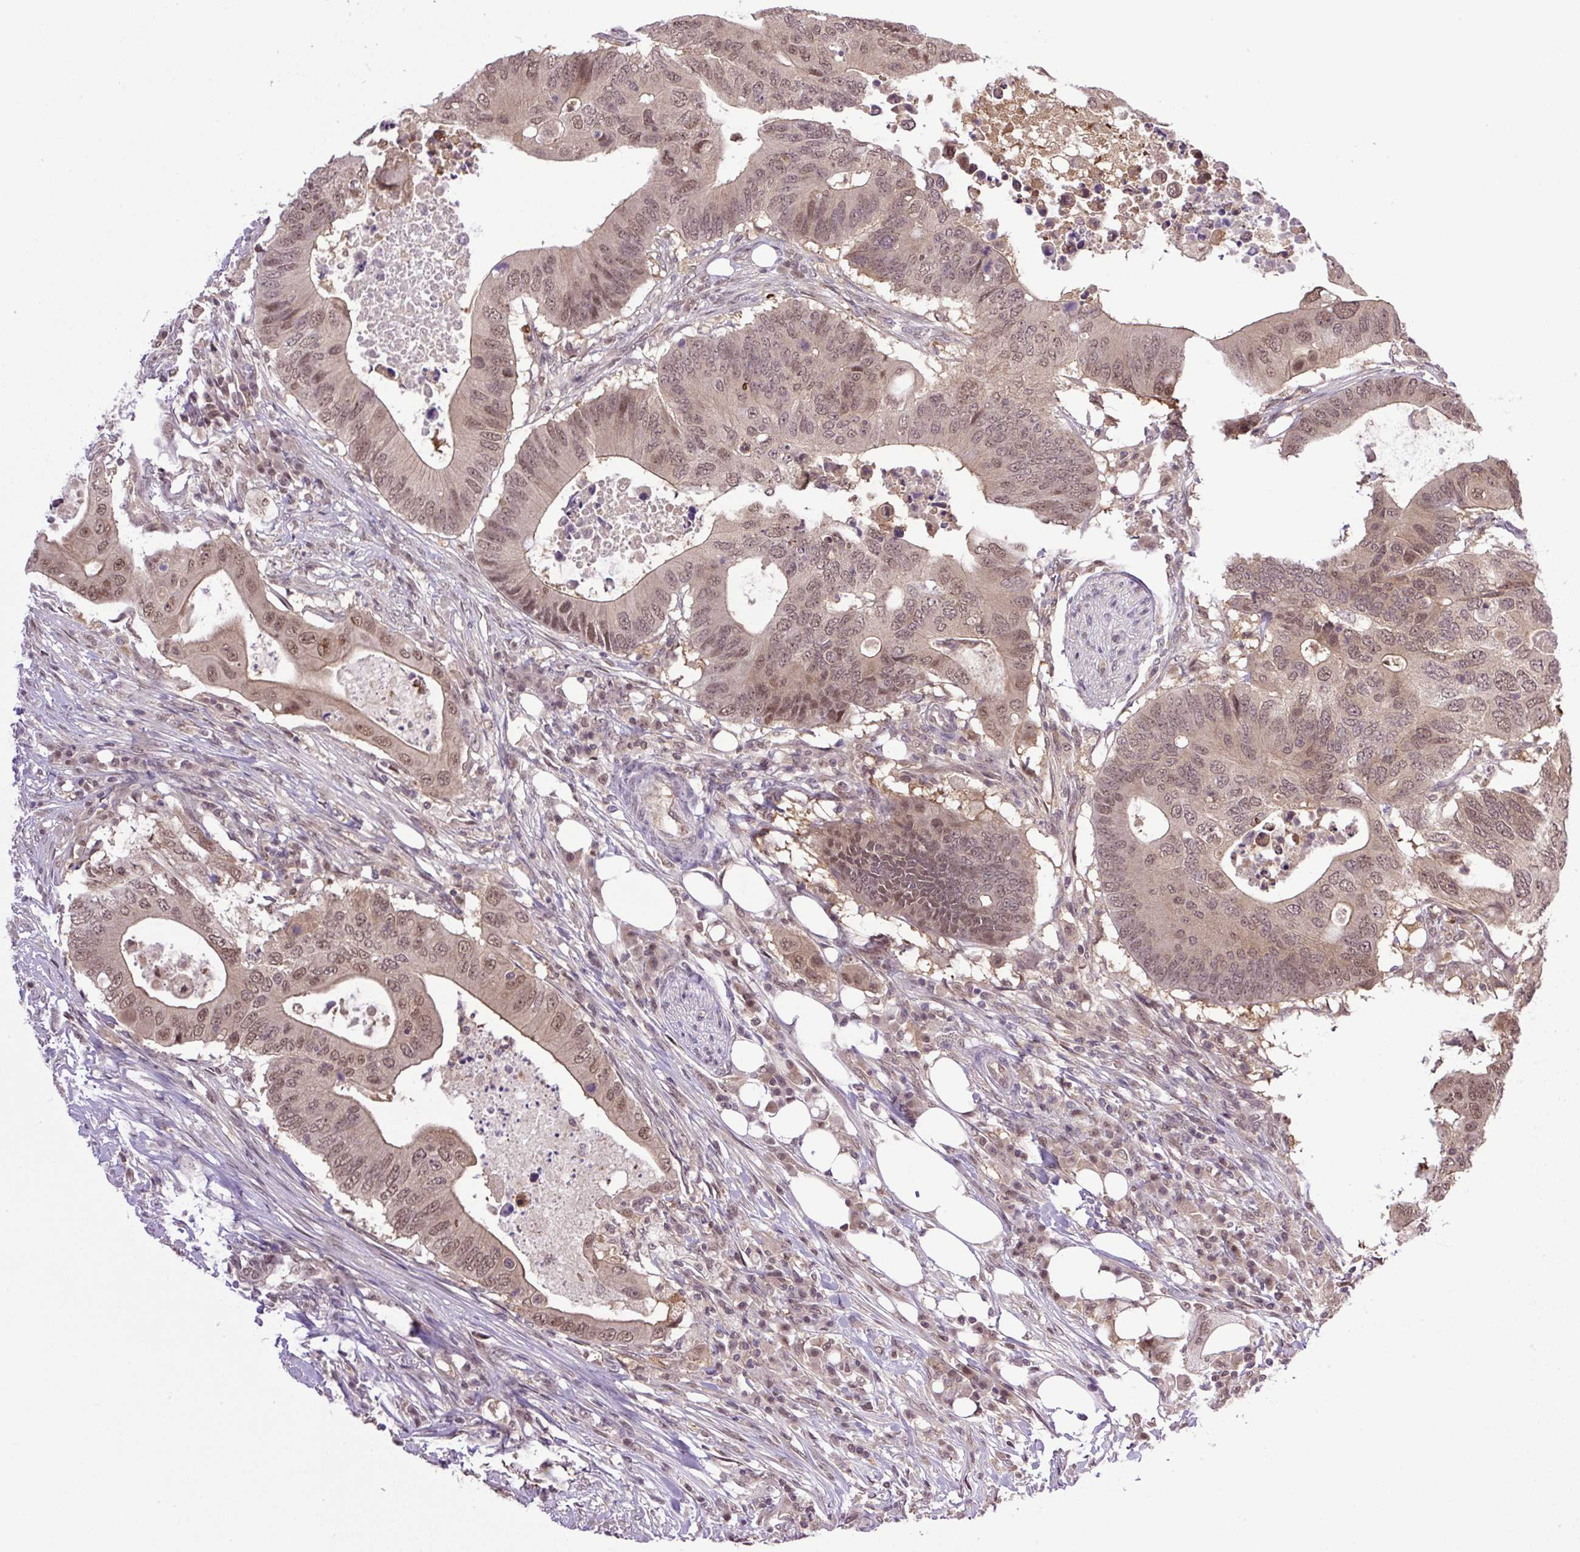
{"staining": {"intensity": "moderate", "quantity": ">75%", "location": "cytoplasmic/membranous,nuclear"}, "tissue": "colorectal cancer", "cell_type": "Tumor cells", "image_type": "cancer", "snomed": [{"axis": "morphology", "description": "Adenocarcinoma, NOS"}, {"axis": "topography", "description": "Colon"}], "caption": "Protein staining of colorectal cancer (adenocarcinoma) tissue reveals moderate cytoplasmic/membranous and nuclear expression in approximately >75% of tumor cells.", "gene": "SGTA", "patient": {"sex": "male", "age": 71}}